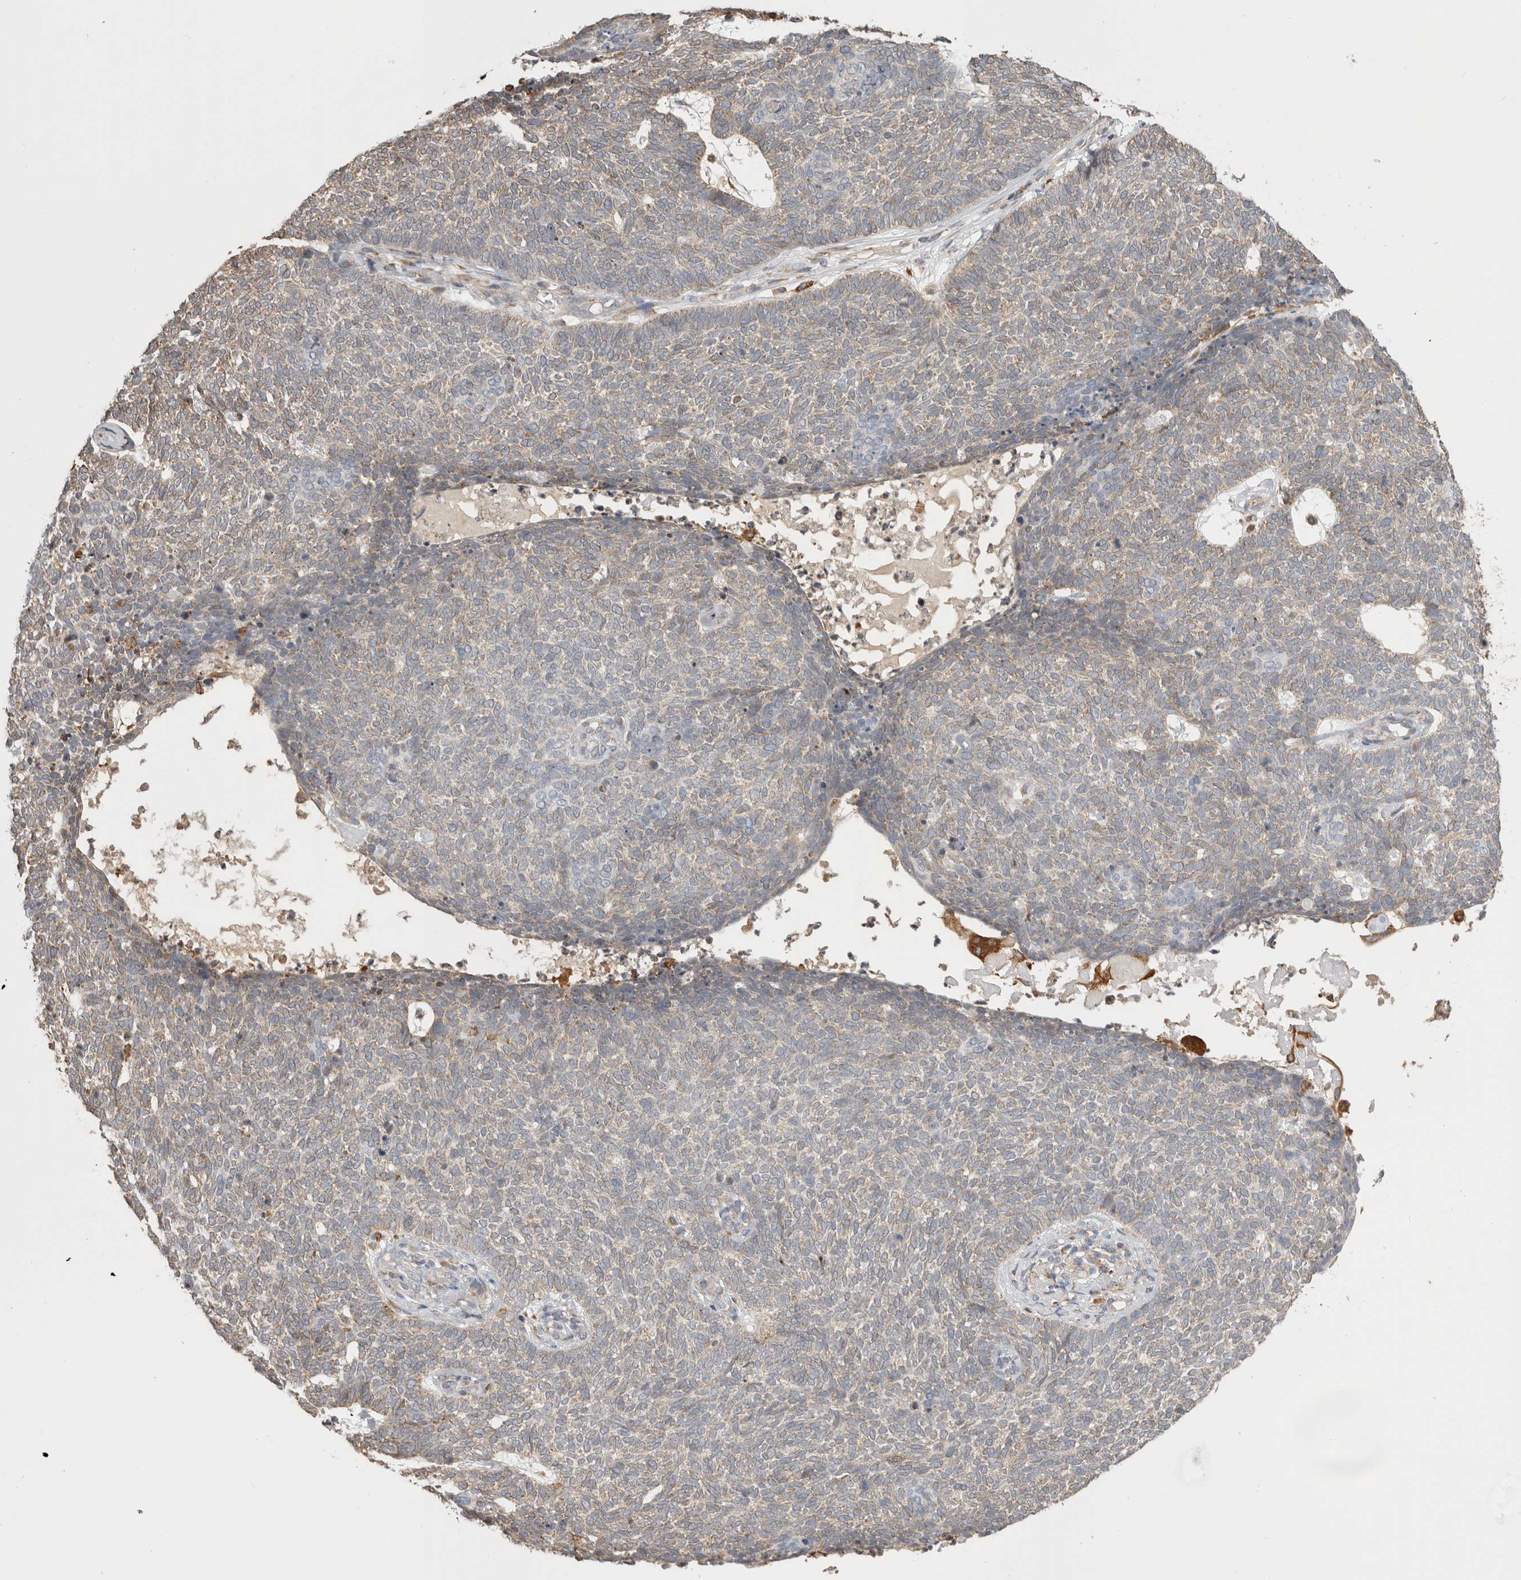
{"staining": {"intensity": "weak", "quantity": "<25%", "location": "cytoplasmic/membranous"}, "tissue": "skin cancer", "cell_type": "Tumor cells", "image_type": "cancer", "snomed": [{"axis": "morphology", "description": "Basal cell carcinoma"}, {"axis": "topography", "description": "Skin"}], "caption": "High power microscopy histopathology image of an immunohistochemistry micrograph of skin cancer (basal cell carcinoma), revealing no significant staining in tumor cells.", "gene": "LRPAP1", "patient": {"sex": "female", "age": 84}}